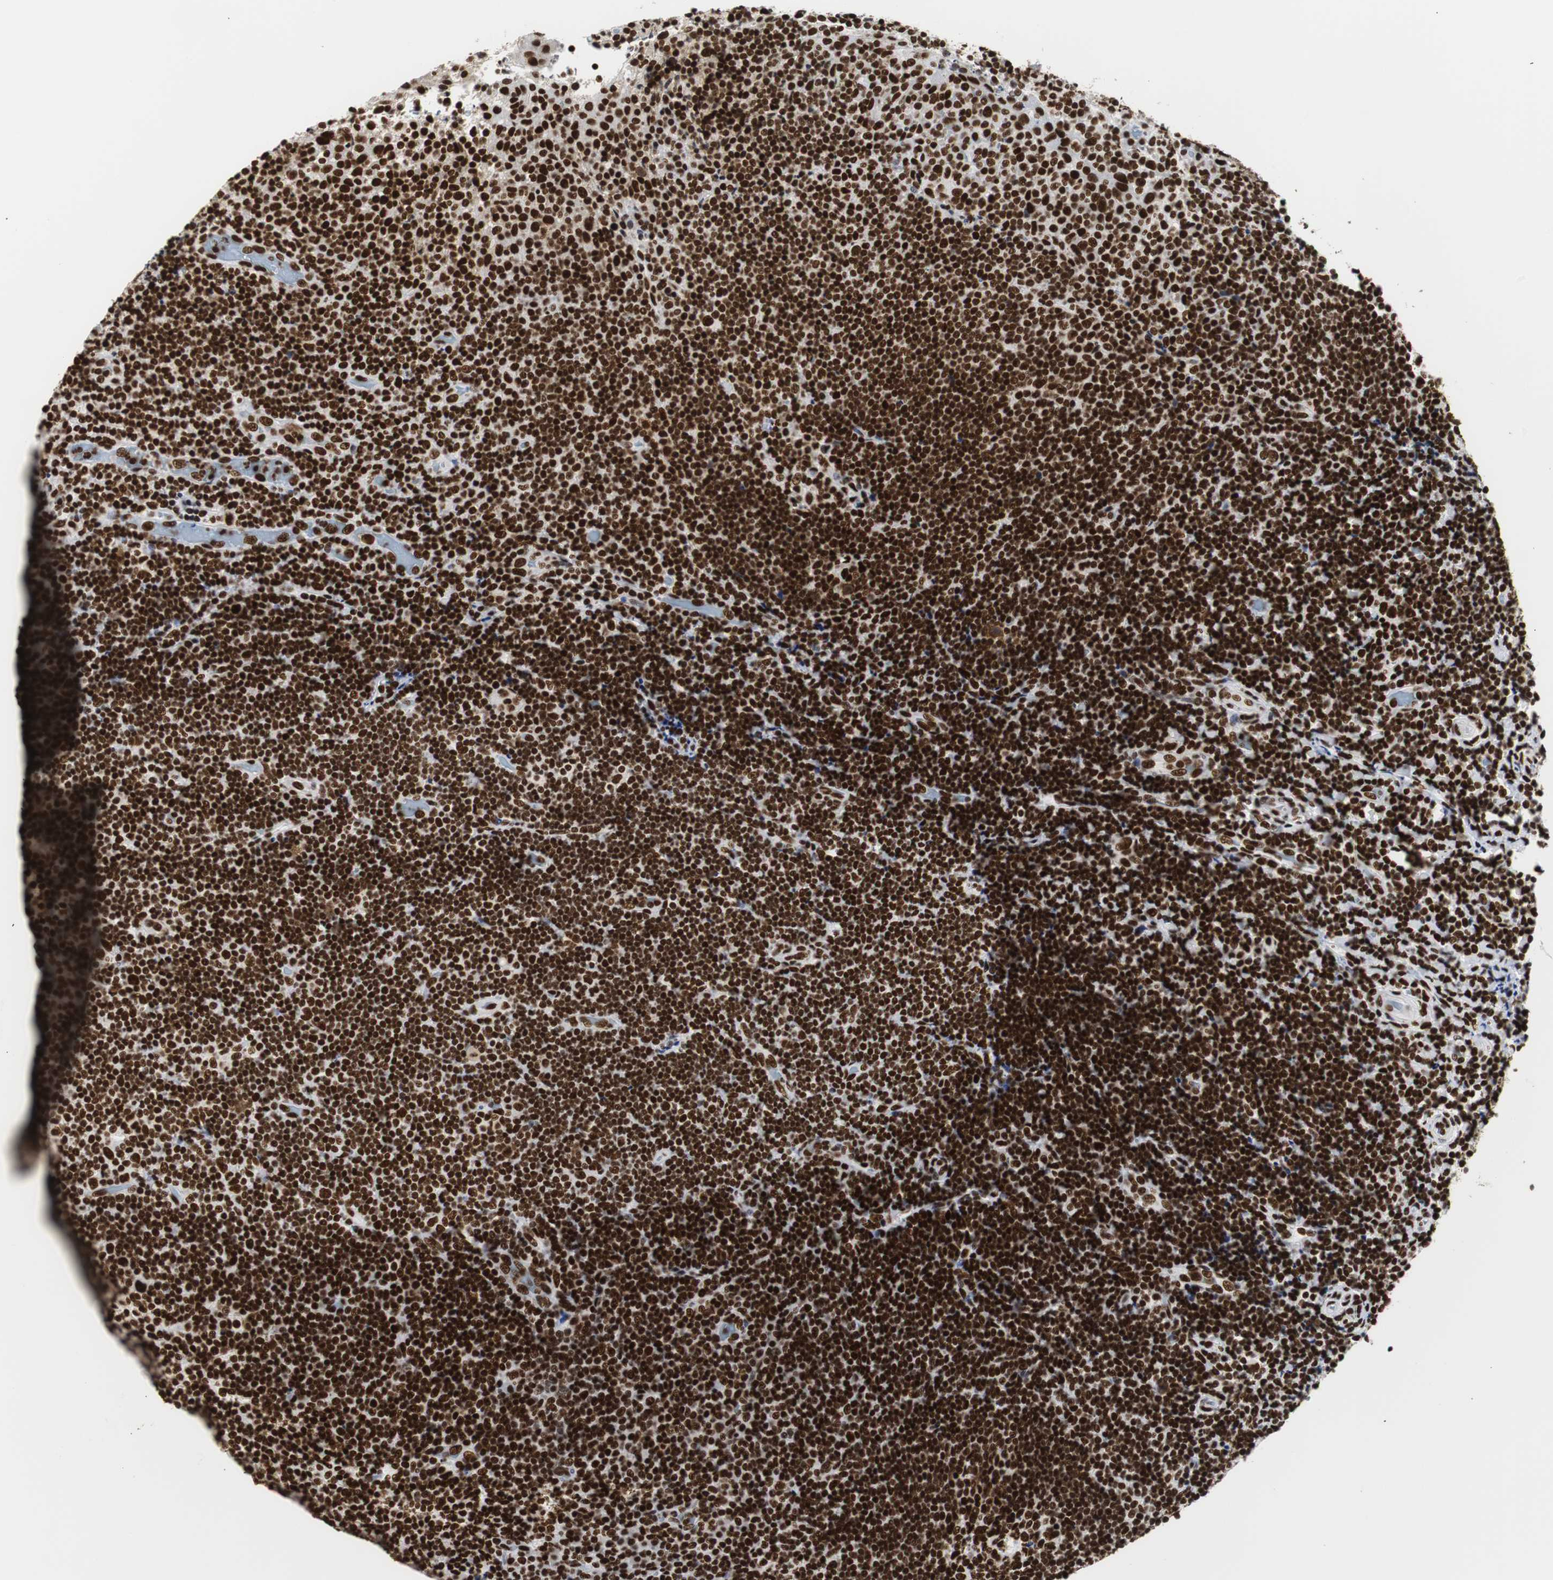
{"staining": {"intensity": "strong", "quantity": ">75%", "location": "nuclear"}, "tissue": "lymphoma", "cell_type": "Tumor cells", "image_type": "cancer", "snomed": [{"axis": "morphology", "description": "Malignant lymphoma, non-Hodgkin's type, High grade"}, {"axis": "topography", "description": "Tonsil"}], "caption": "An immunohistochemistry image of tumor tissue is shown. Protein staining in brown shows strong nuclear positivity in malignant lymphoma, non-Hodgkin's type (high-grade) within tumor cells.", "gene": "HNRNPH2", "patient": {"sex": "female", "age": 36}}